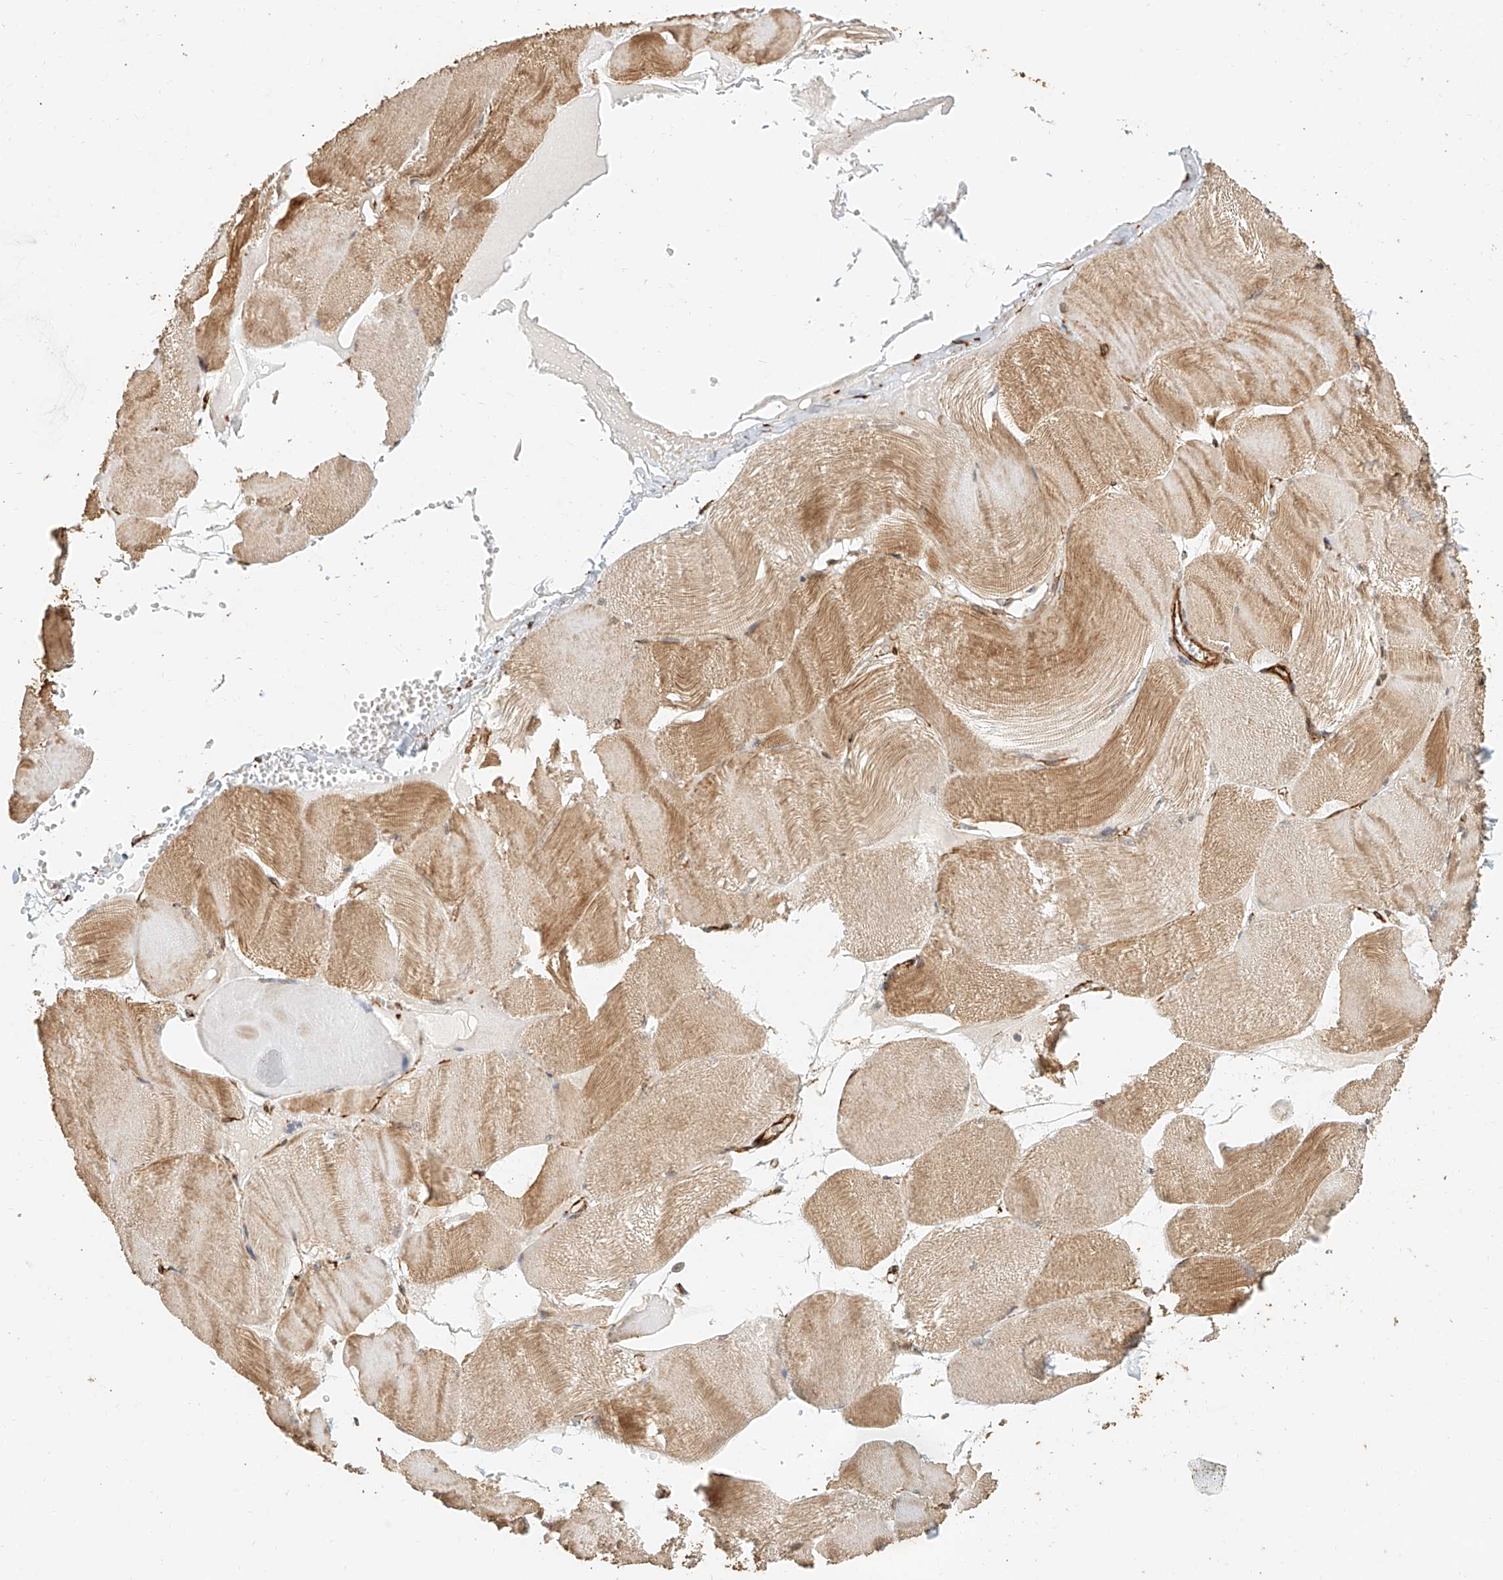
{"staining": {"intensity": "moderate", "quantity": ">75%", "location": "cytoplasmic/membranous"}, "tissue": "skeletal muscle", "cell_type": "Myocytes", "image_type": "normal", "snomed": [{"axis": "morphology", "description": "Normal tissue, NOS"}, {"axis": "morphology", "description": "Basal cell carcinoma"}, {"axis": "topography", "description": "Skeletal muscle"}], "caption": "A histopathology image showing moderate cytoplasmic/membranous staining in about >75% of myocytes in unremarkable skeletal muscle, as visualized by brown immunohistochemical staining.", "gene": "NAP1L1", "patient": {"sex": "female", "age": 64}}